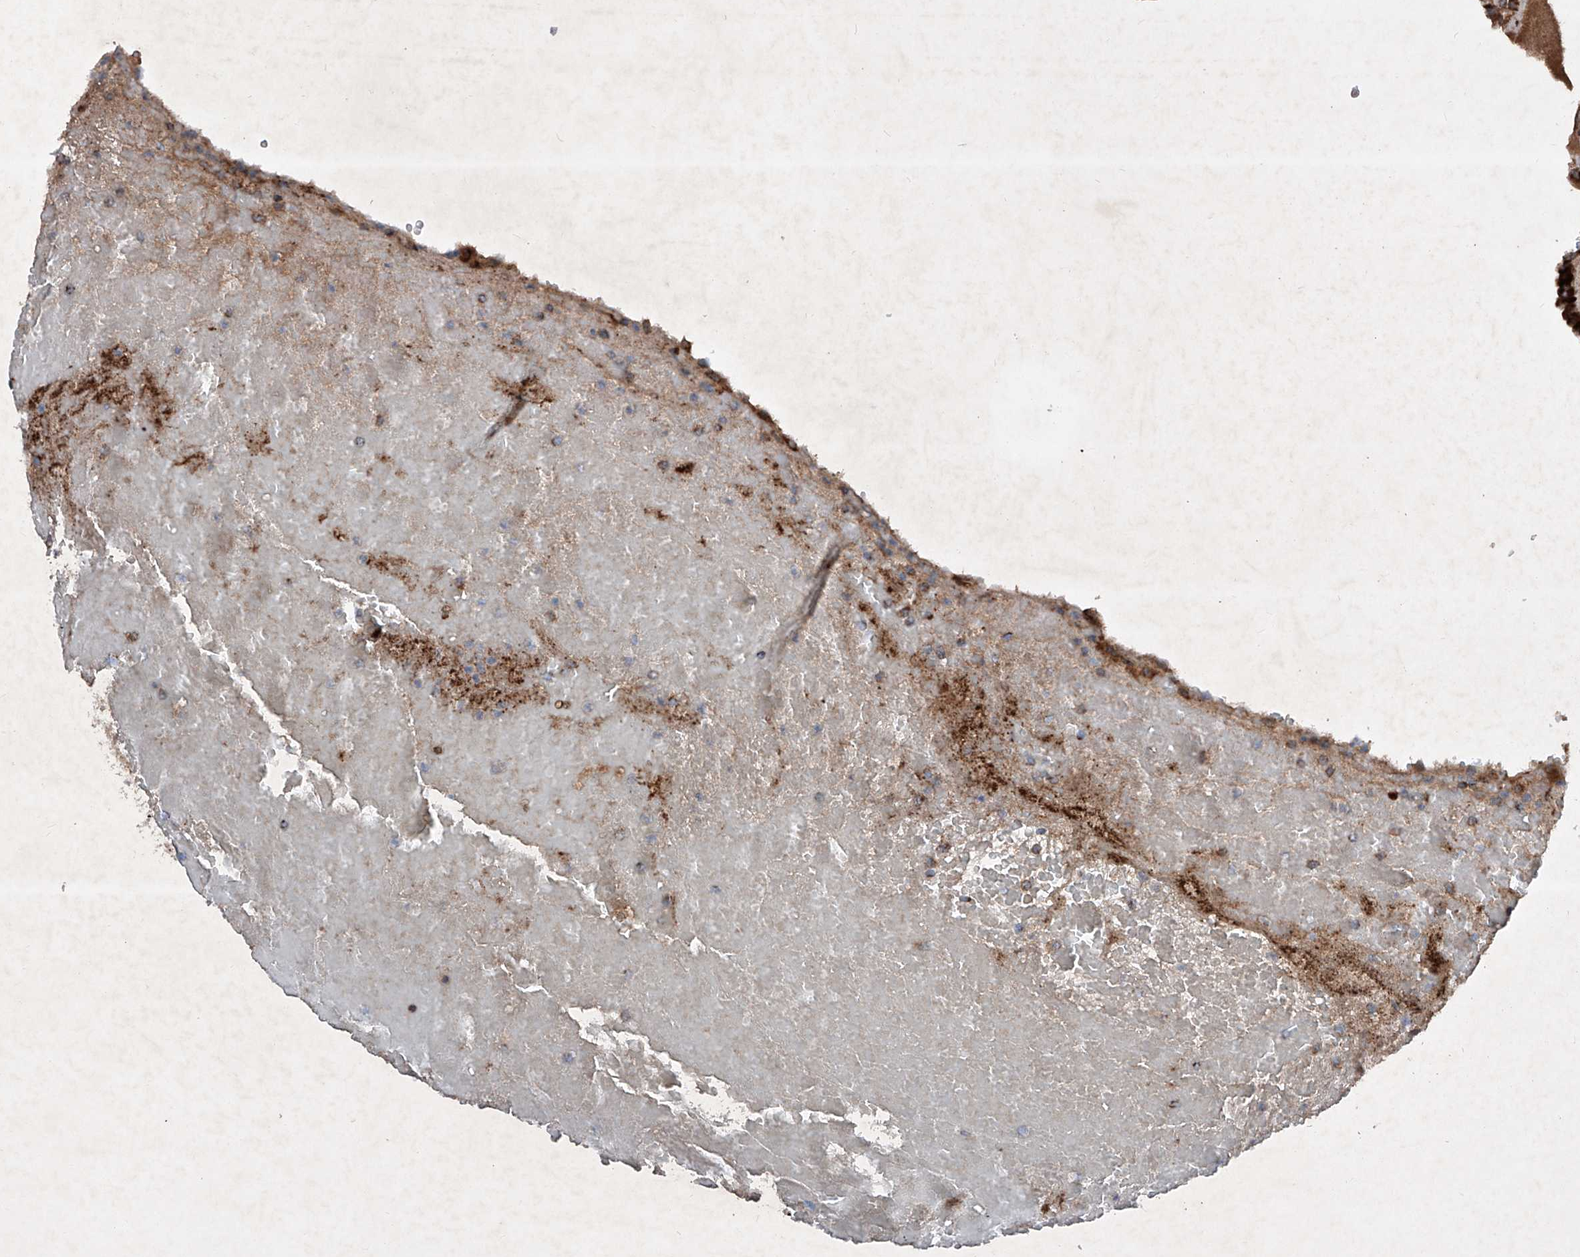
{"staining": {"intensity": "strong", "quantity": ">75%", "location": "cytoplasmic/membranous"}, "tissue": "thyroid cancer", "cell_type": "Tumor cells", "image_type": "cancer", "snomed": [{"axis": "morphology", "description": "Papillary adenocarcinoma, NOS"}, {"axis": "topography", "description": "Thyroid gland"}], "caption": "Thyroid cancer tissue demonstrates strong cytoplasmic/membranous expression in about >75% of tumor cells, visualized by immunohistochemistry.", "gene": "DAD1", "patient": {"sex": "male", "age": 77}}